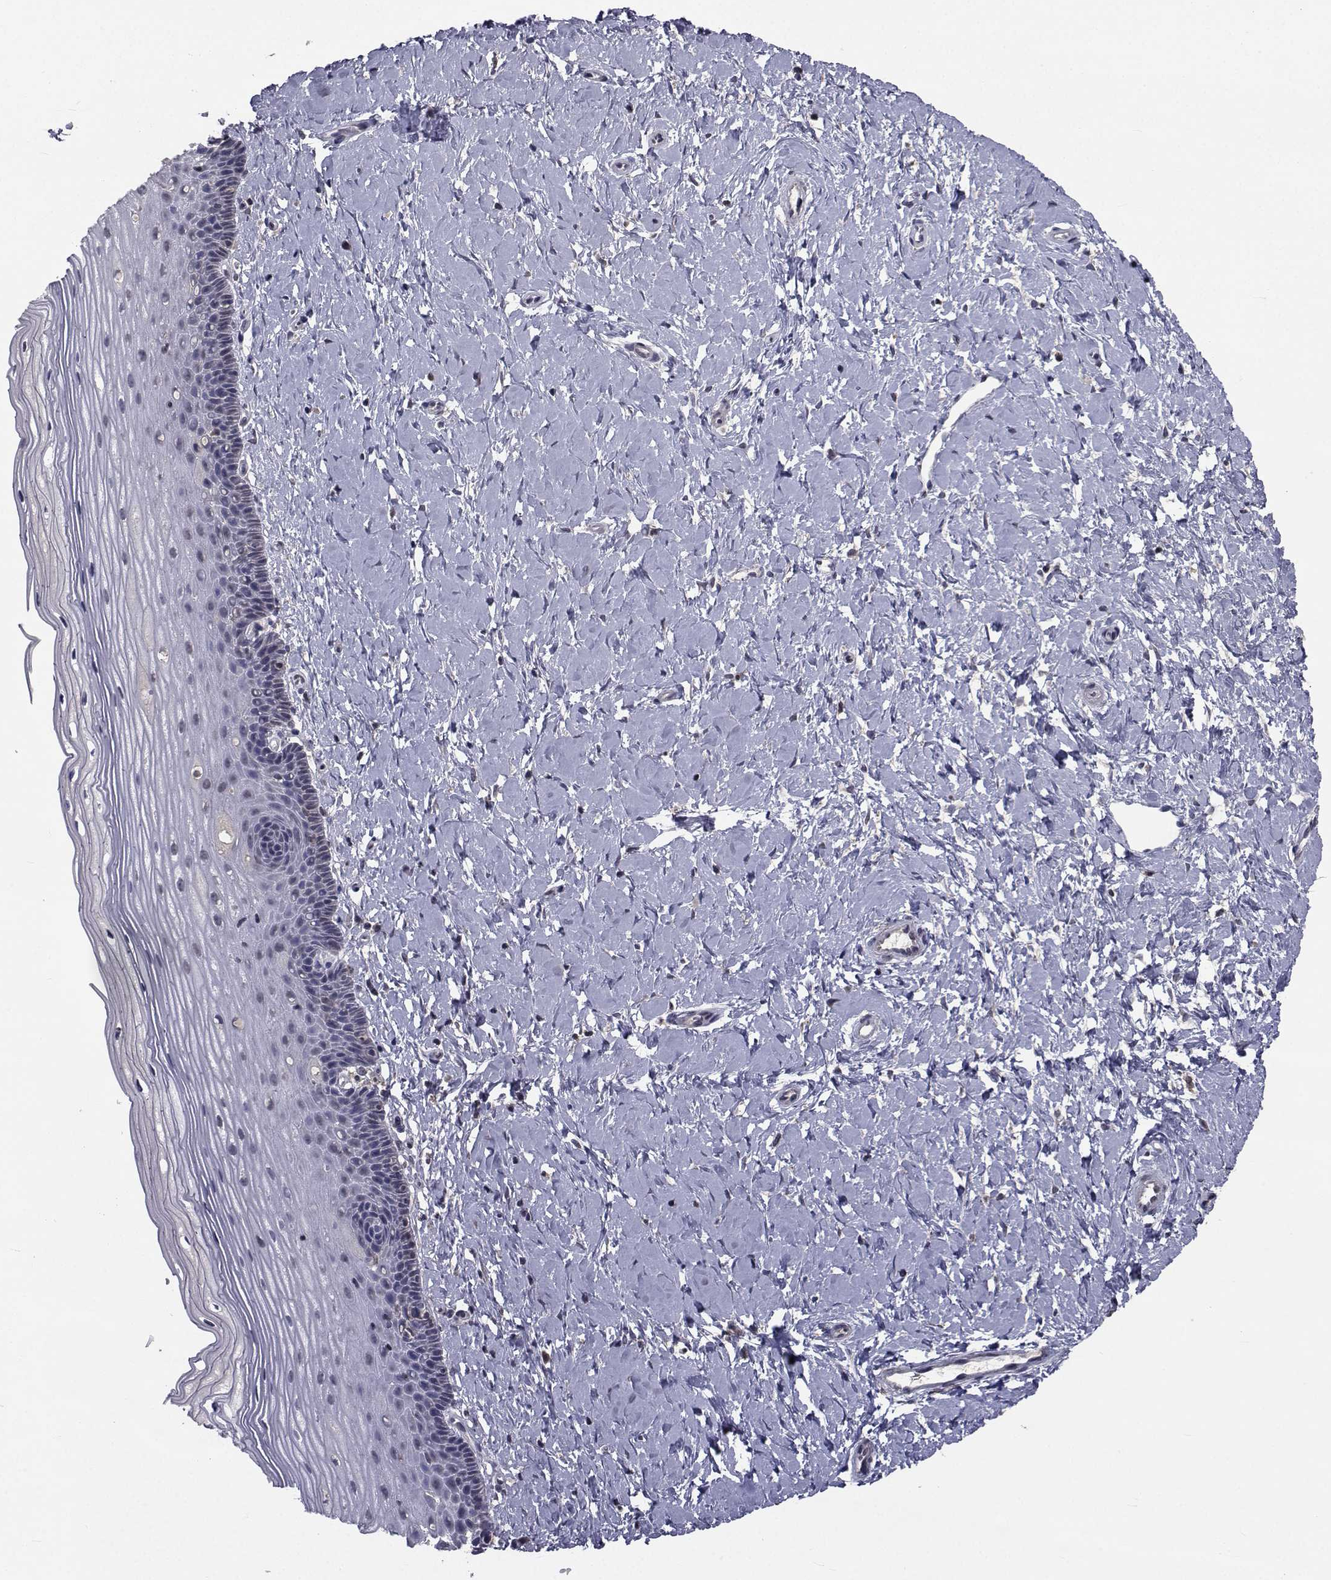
{"staining": {"intensity": "negative", "quantity": "none", "location": "none"}, "tissue": "cervix", "cell_type": "Glandular cells", "image_type": "normal", "snomed": [{"axis": "morphology", "description": "Normal tissue, NOS"}, {"axis": "topography", "description": "Cervix"}], "caption": "A micrograph of cervix stained for a protein shows no brown staining in glandular cells. The staining is performed using DAB (3,3'-diaminobenzidine) brown chromogen with nuclei counter-stained in using hematoxylin.", "gene": "CYP2S1", "patient": {"sex": "female", "age": 37}}